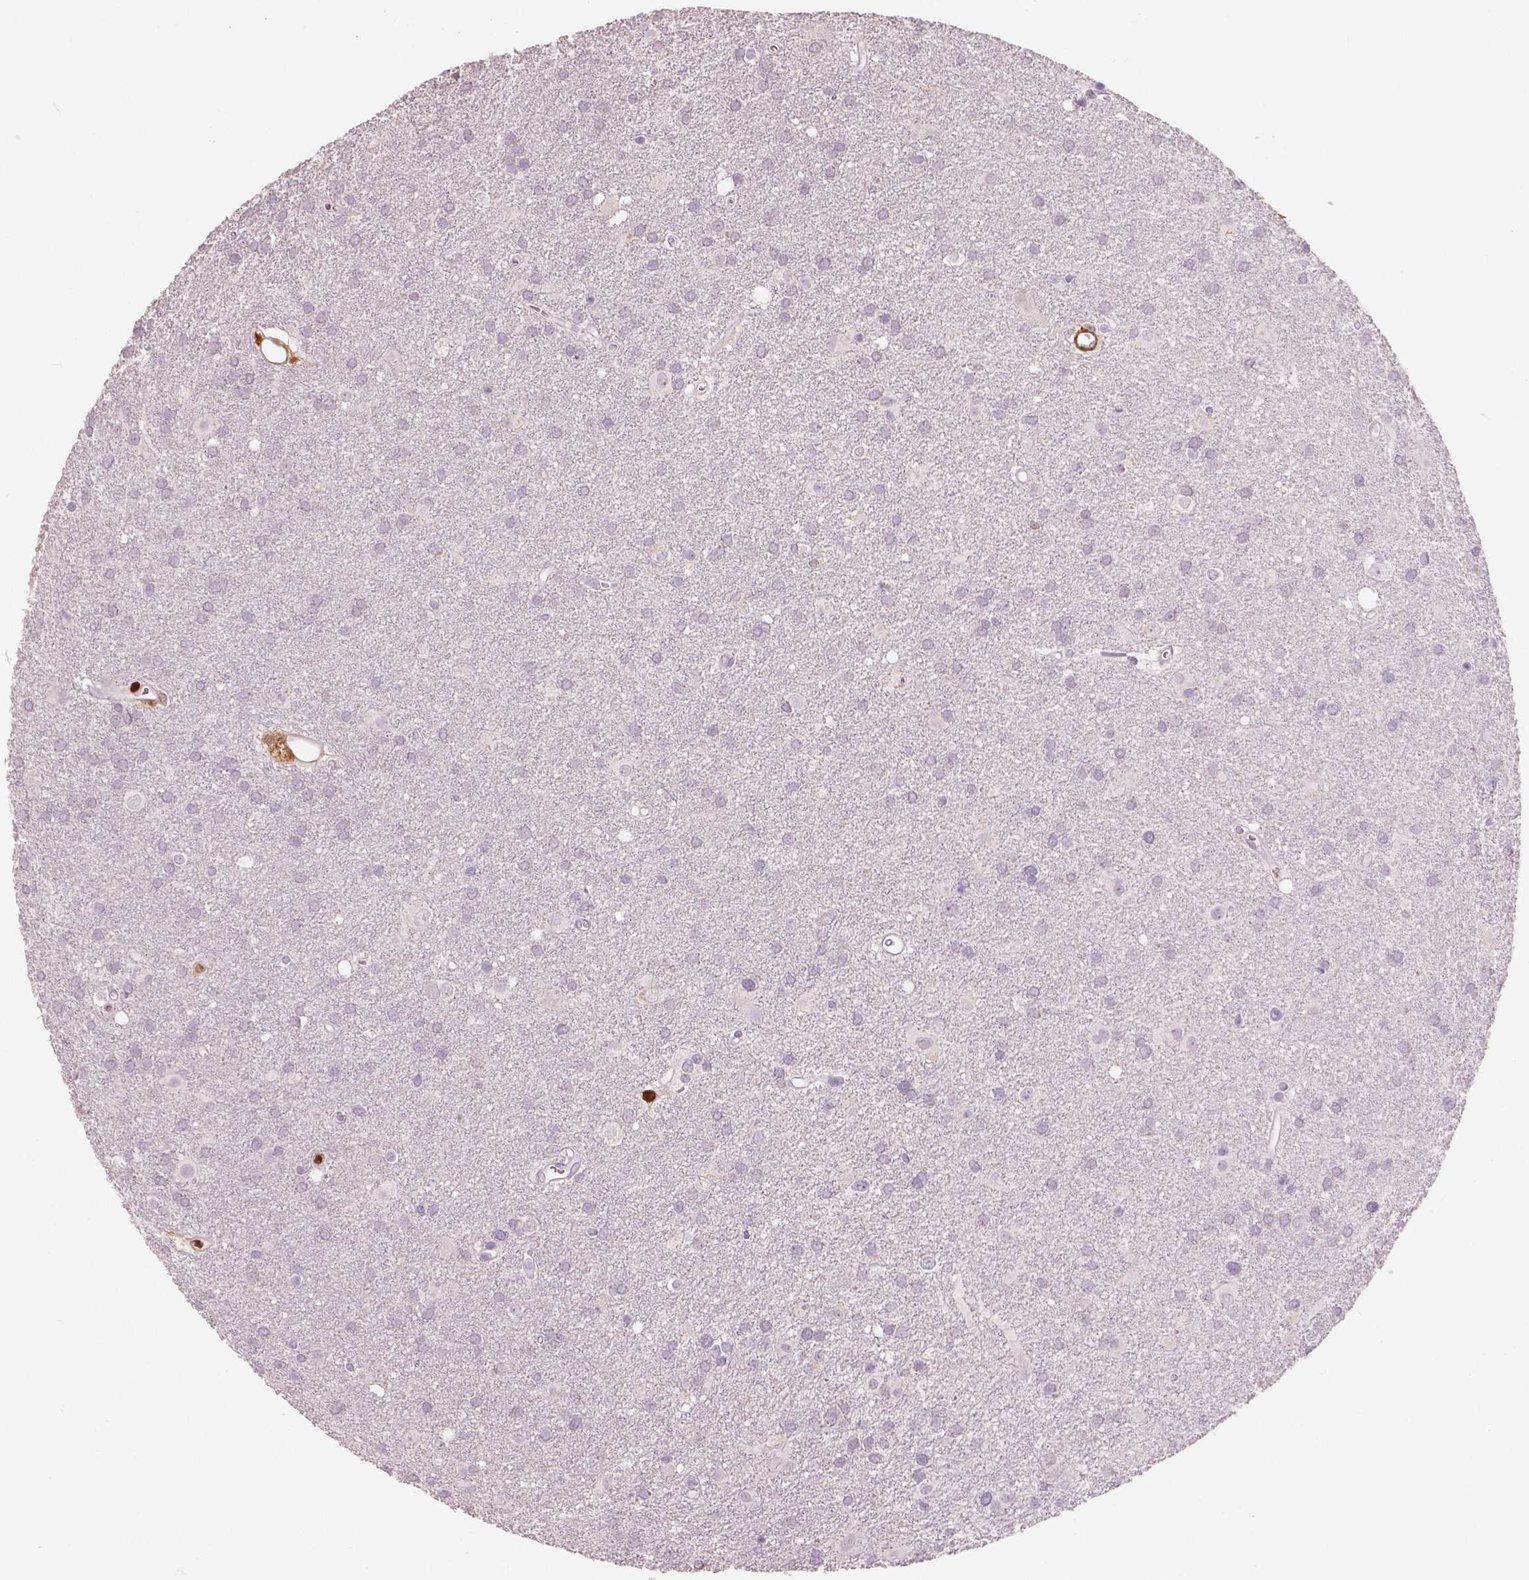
{"staining": {"intensity": "negative", "quantity": "none", "location": "none"}, "tissue": "glioma", "cell_type": "Tumor cells", "image_type": "cancer", "snomed": [{"axis": "morphology", "description": "Glioma, malignant, Low grade"}, {"axis": "topography", "description": "Brain"}], "caption": "DAB immunohistochemical staining of human glioma reveals no significant expression in tumor cells.", "gene": "S100A4", "patient": {"sex": "male", "age": 58}}